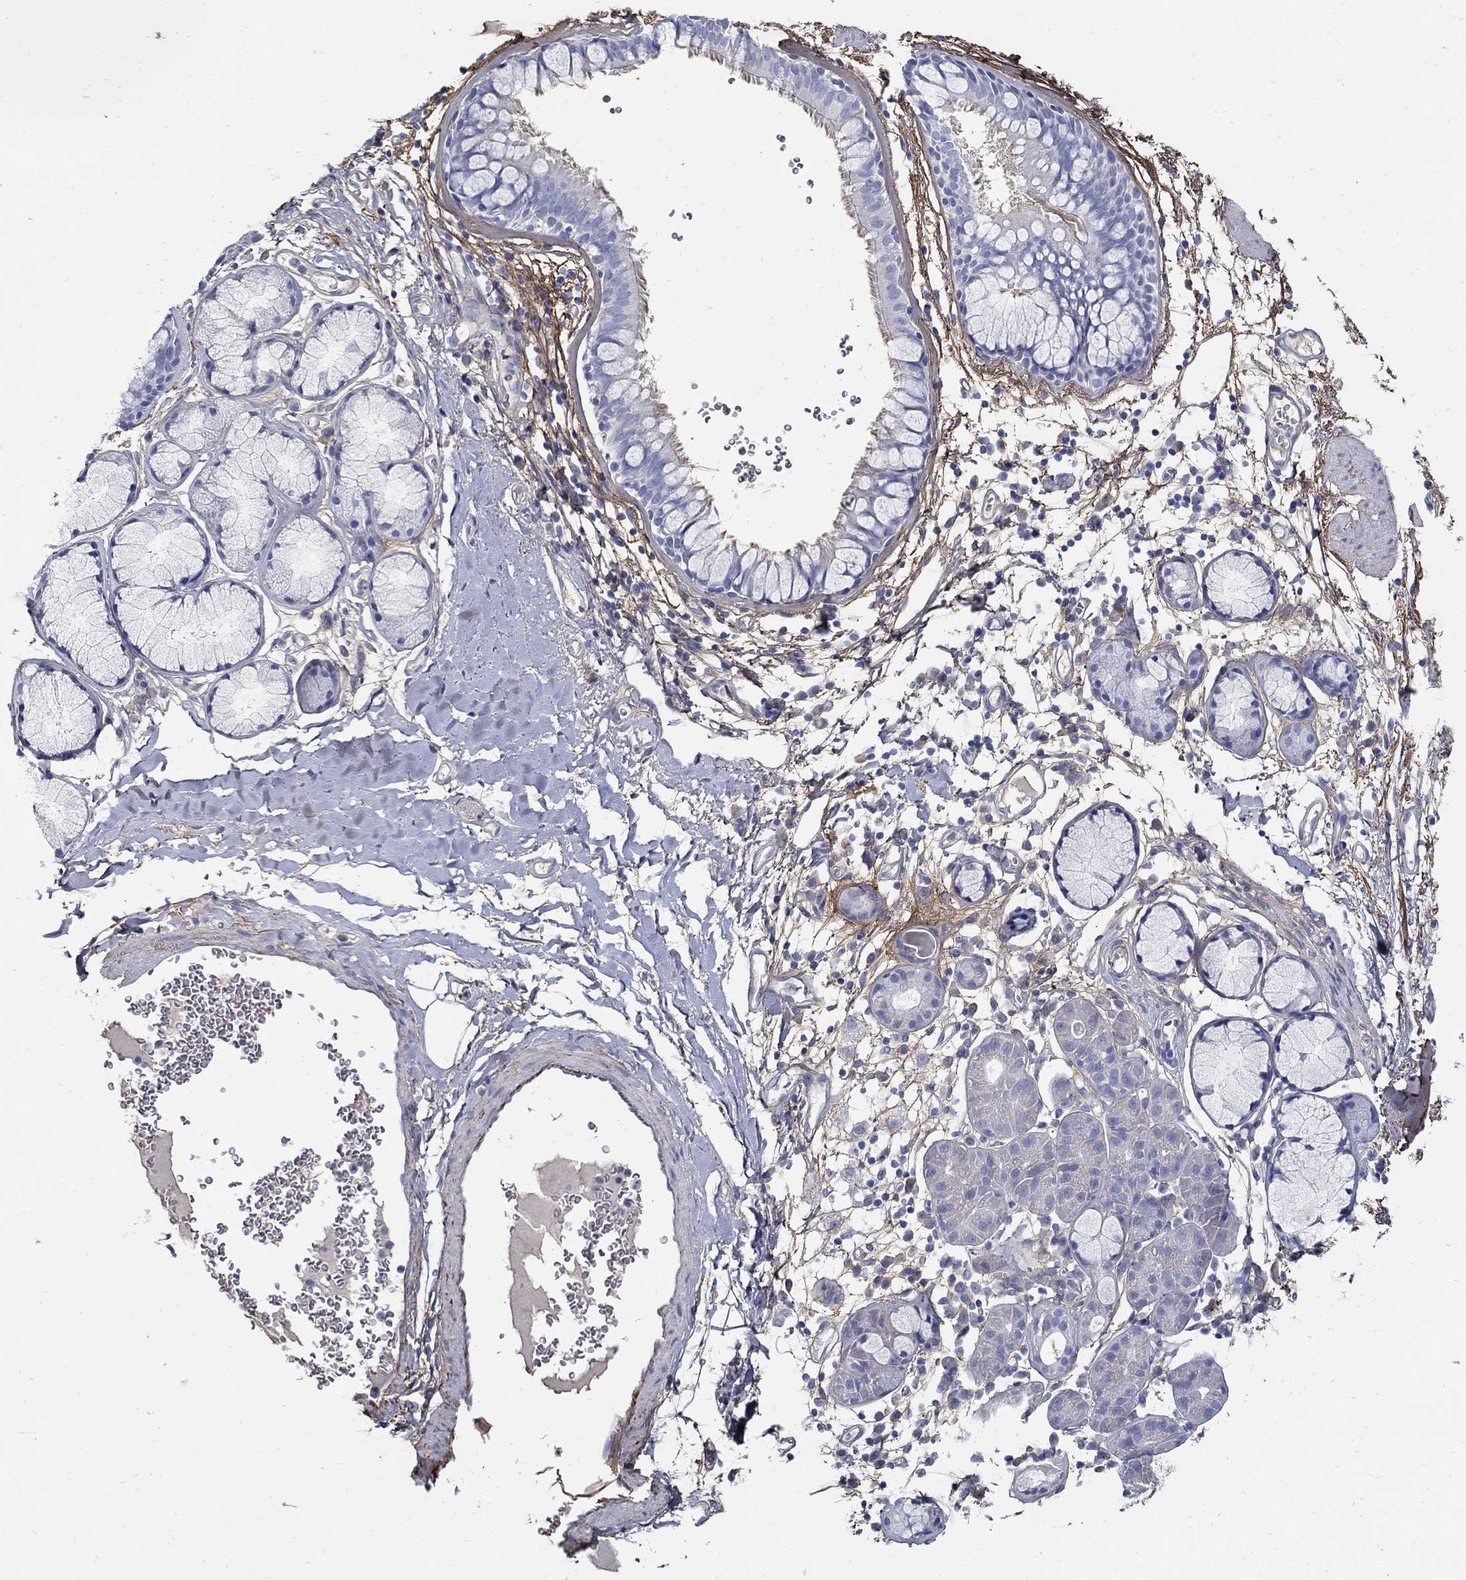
{"staining": {"intensity": "negative", "quantity": "none", "location": "none"}, "tissue": "bronchus", "cell_type": "Respiratory epithelial cells", "image_type": "normal", "snomed": [{"axis": "morphology", "description": "Normal tissue, NOS"}, {"axis": "morphology", "description": "Squamous cell carcinoma, NOS"}, {"axis": "topography", "description": "Cartilage tissue"}, {"axis": "topography", "description": "Bronchus"}], "caption": "The micrograph shows no staining of respiratory epithelial cells in benign bronchus. The staining was performed using DAB (3,3'-diaminobenzidine) to visualize the protein expression in brown, while the nuclei were stained in blue with hematoxylin (Magnification: 20x).", "gene": "TGFBI", "patient": {"sex": "male", "age": 72}}